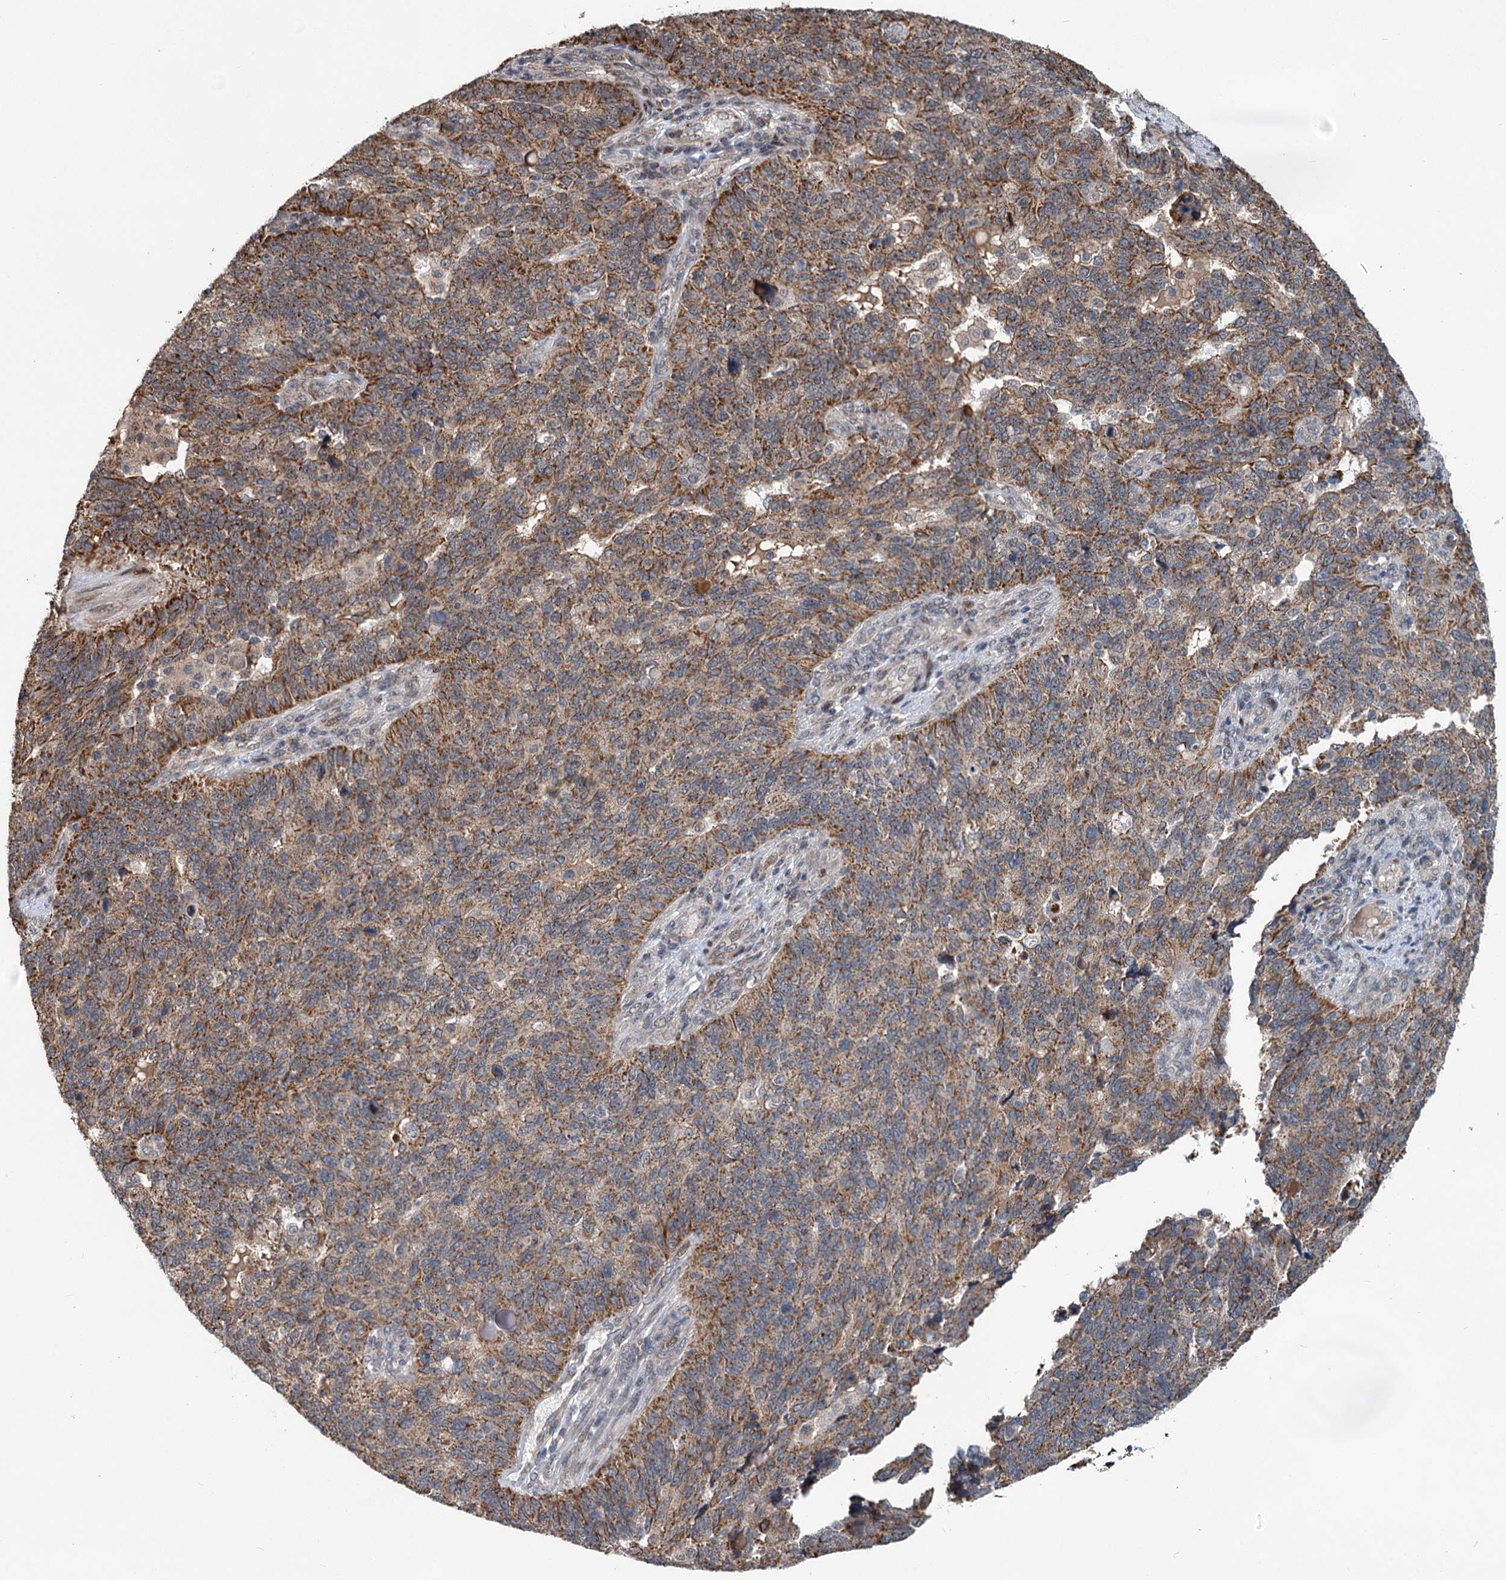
{"staining": {"intensity": "moderate", "quantity": ">75%", "location": "cytoplasmic/membranous"}, "tissue": "endometrial cancer", "cell_type": "Tumor cells", "image_type": "cancer", "snomed": [{"axis": "morphology", "description": "Adenocarcinoma, NOS"}, {"axis": "topography", "description": "Endometrium"}], "caption": "Endometrial cancer tissue displays moderate cytoplasmic/membranous positivity in about >75% of tumor cells, visualized by immunohistochemistry.", "gene": "RITA1", "patient": {"sex": "female", "age": 66}}